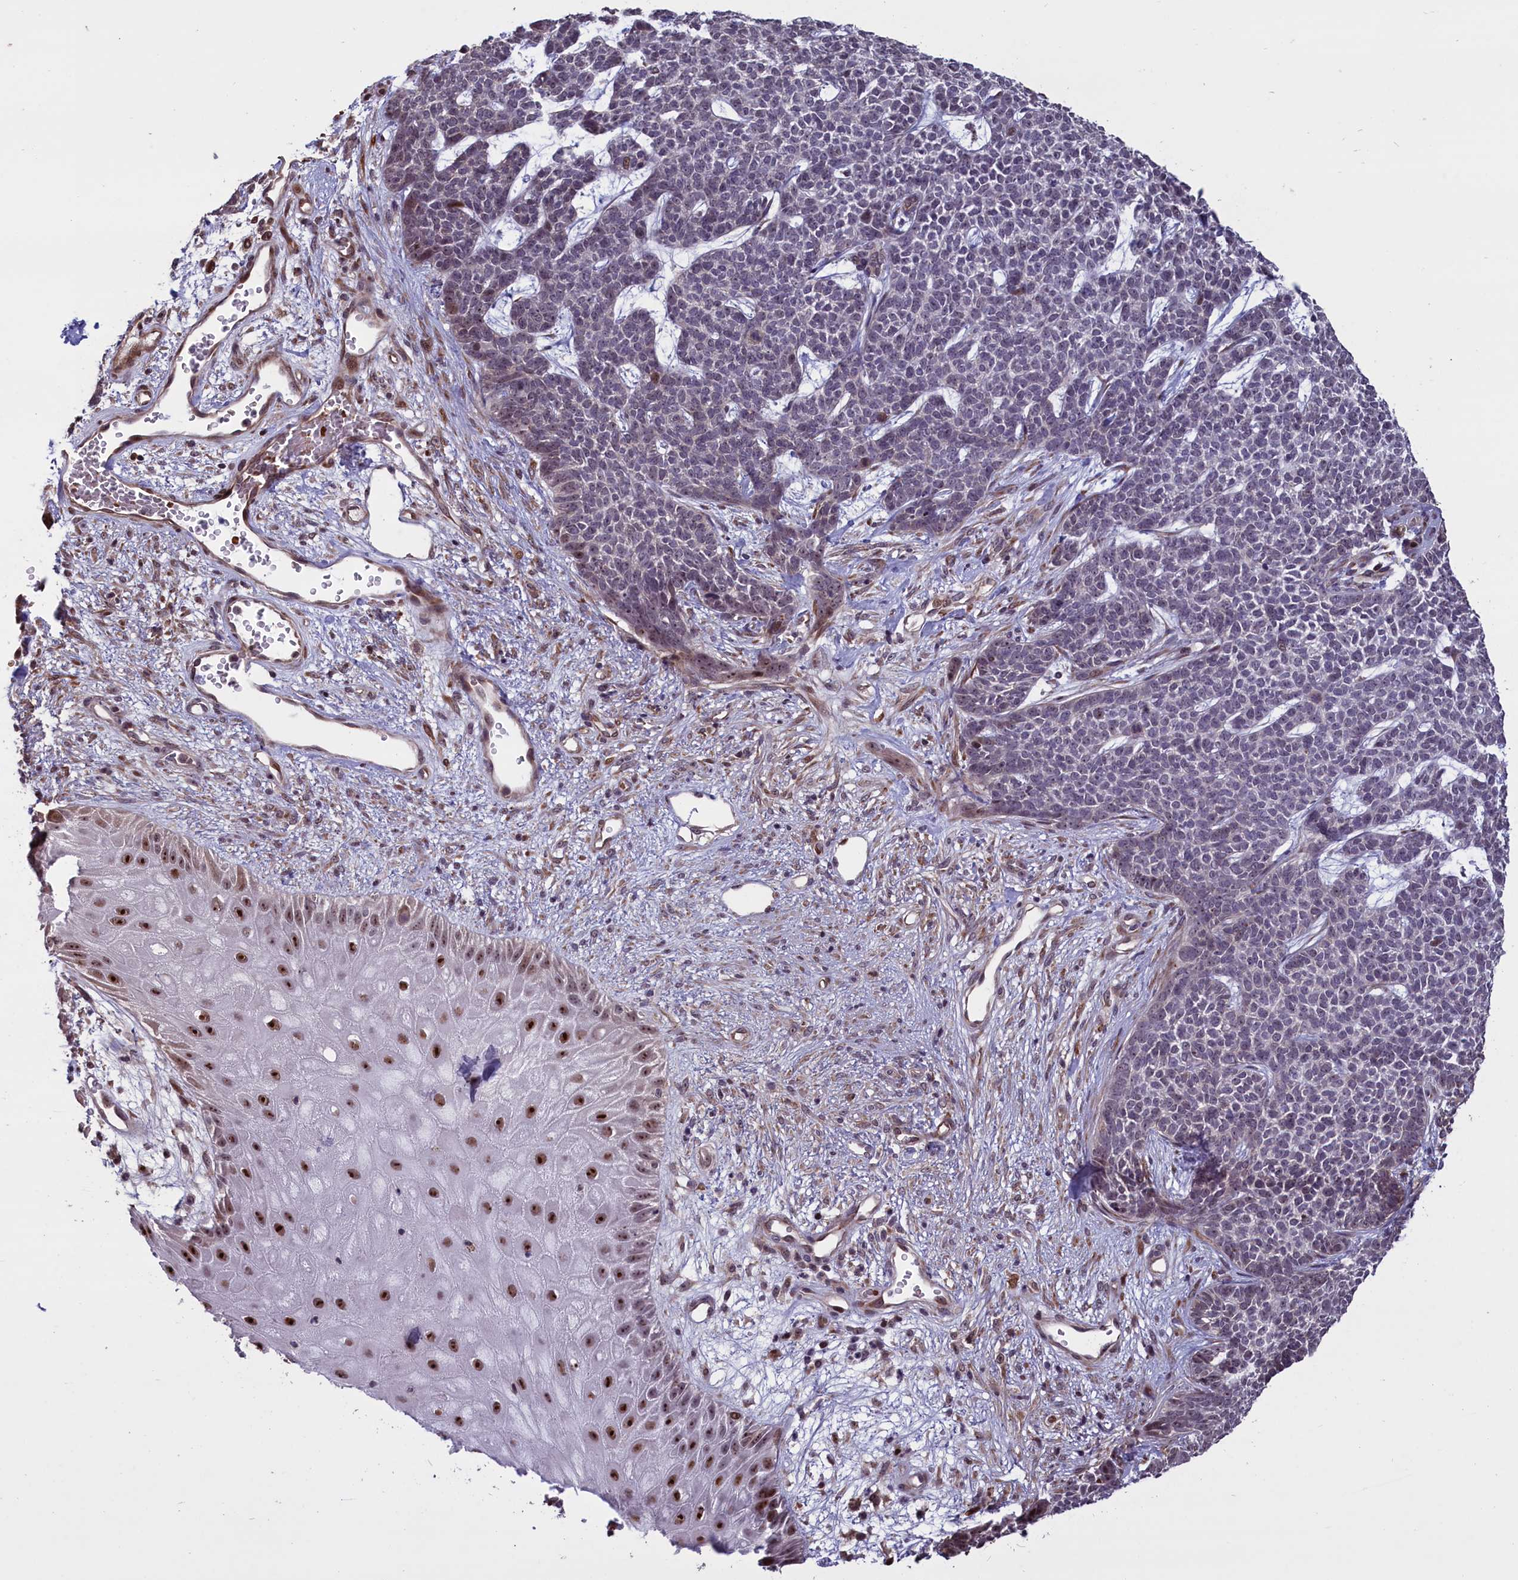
{"staining": {"intensity": "moderate", "quantity": "<25%", "location": "nuclear"}, "tissue": "skin cancer", "cell_type": "Tumor cells", "image_type": "cancer", "snomed": [{"axis": "morphology", "description": "Basal cell carcinoma"}, {"axis": "topography", "description": "Skin"}], "caption": "Protein staining of basal cell carcinoma (skin) tissue reveals moderate nuclear expression in approximately <25% of tumor cells.", "gene": "SHFL", "patient": {"sex": "female", "age": 84}}